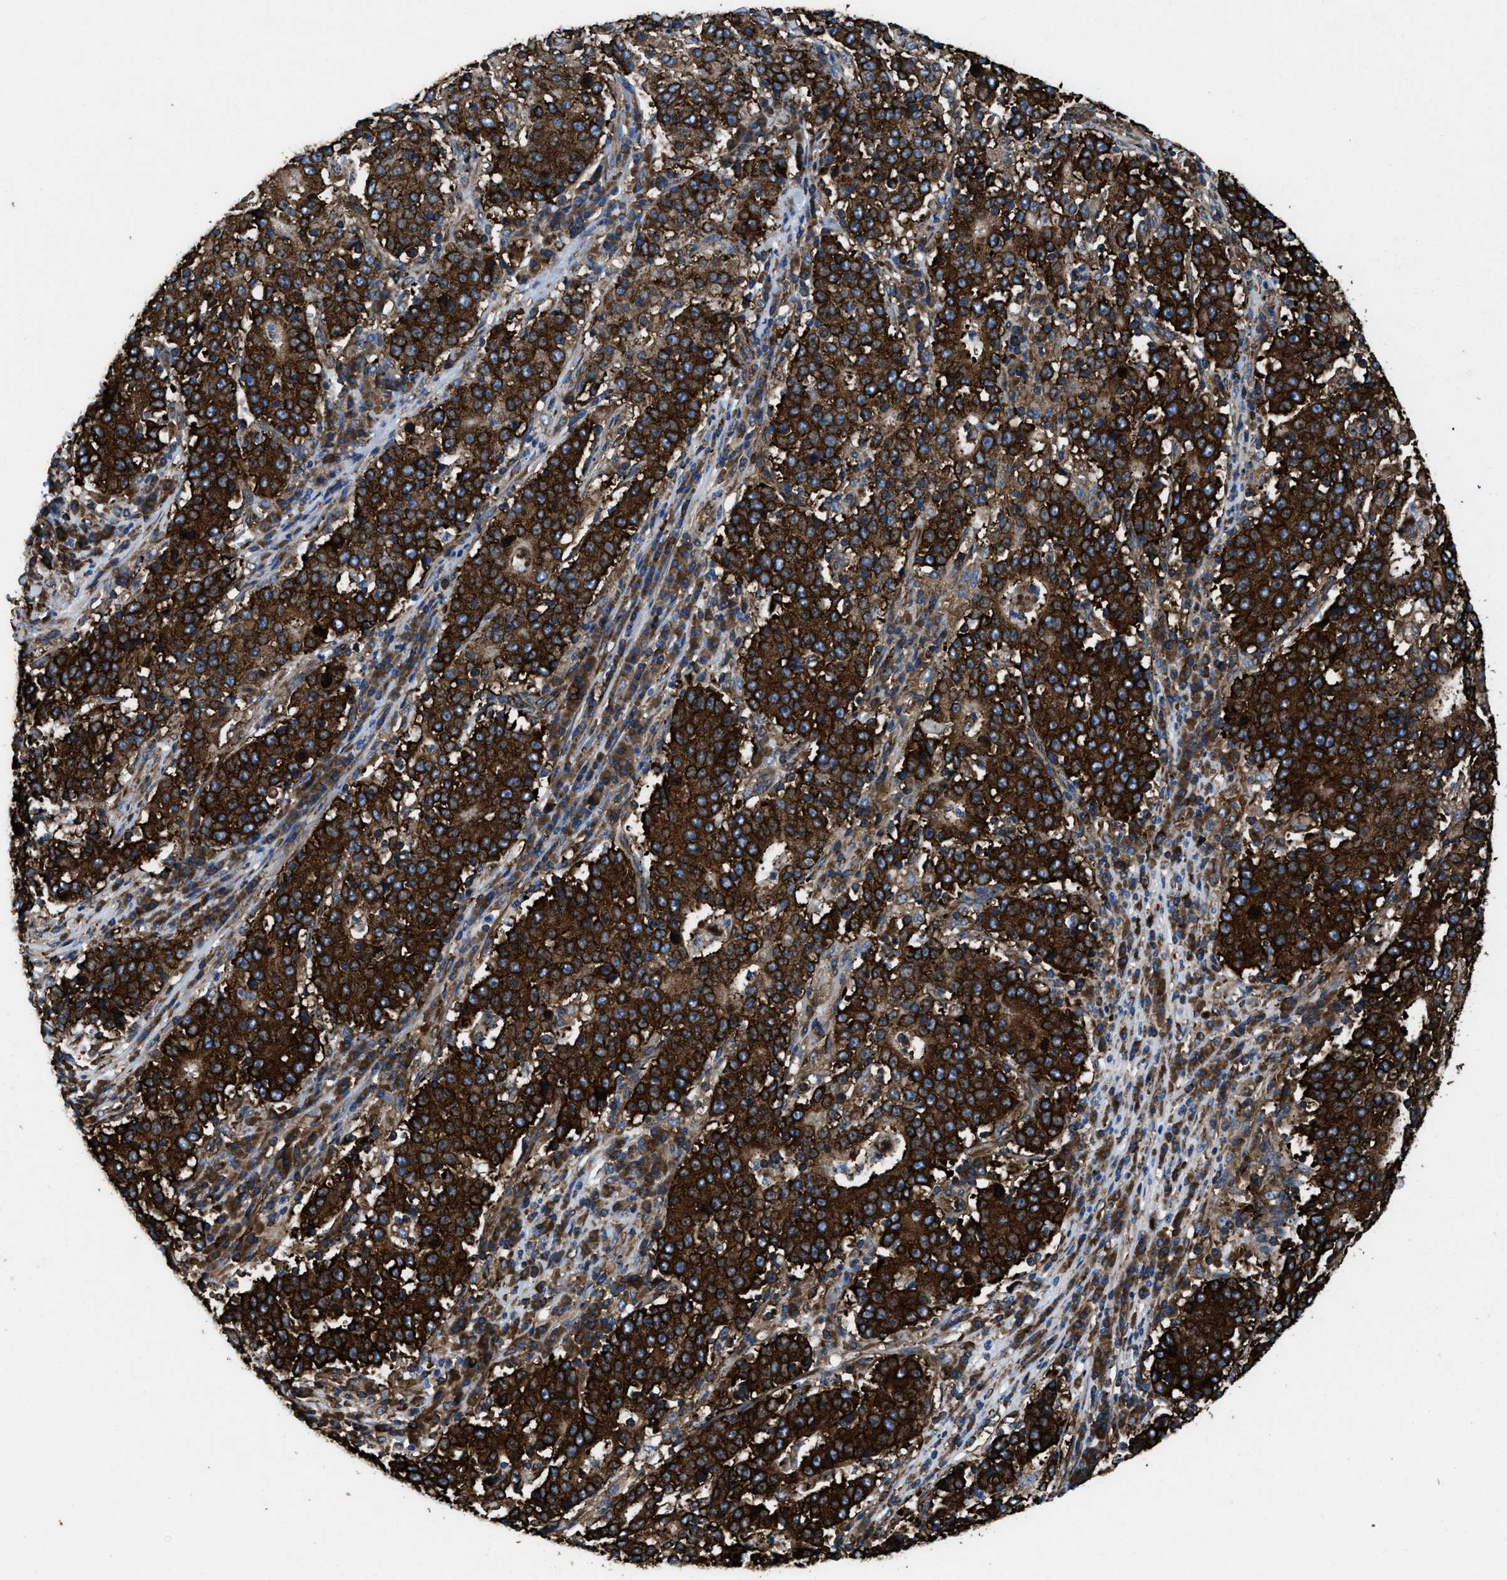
{"staining": {"intensity": "strong", "quantity": ">75%", "location": "cytoplasmic/membranous"}, "tissue": "stomach cancer", "cell_type": "Tumor cells", "image_type": "cancer", "snomed": [{"axis": "morphology", "description": "Adenocarcinoma, NOS"}, {"axis": "topography", "description": "Stomach"}], "caption": "Stomach cancer stained with IHC displays strong cytoplasmic/membranous staining in approximately >75% of tumor cells.", "gene": "CAPRIN1", "patient": {"sex": "male", "age": 59}}